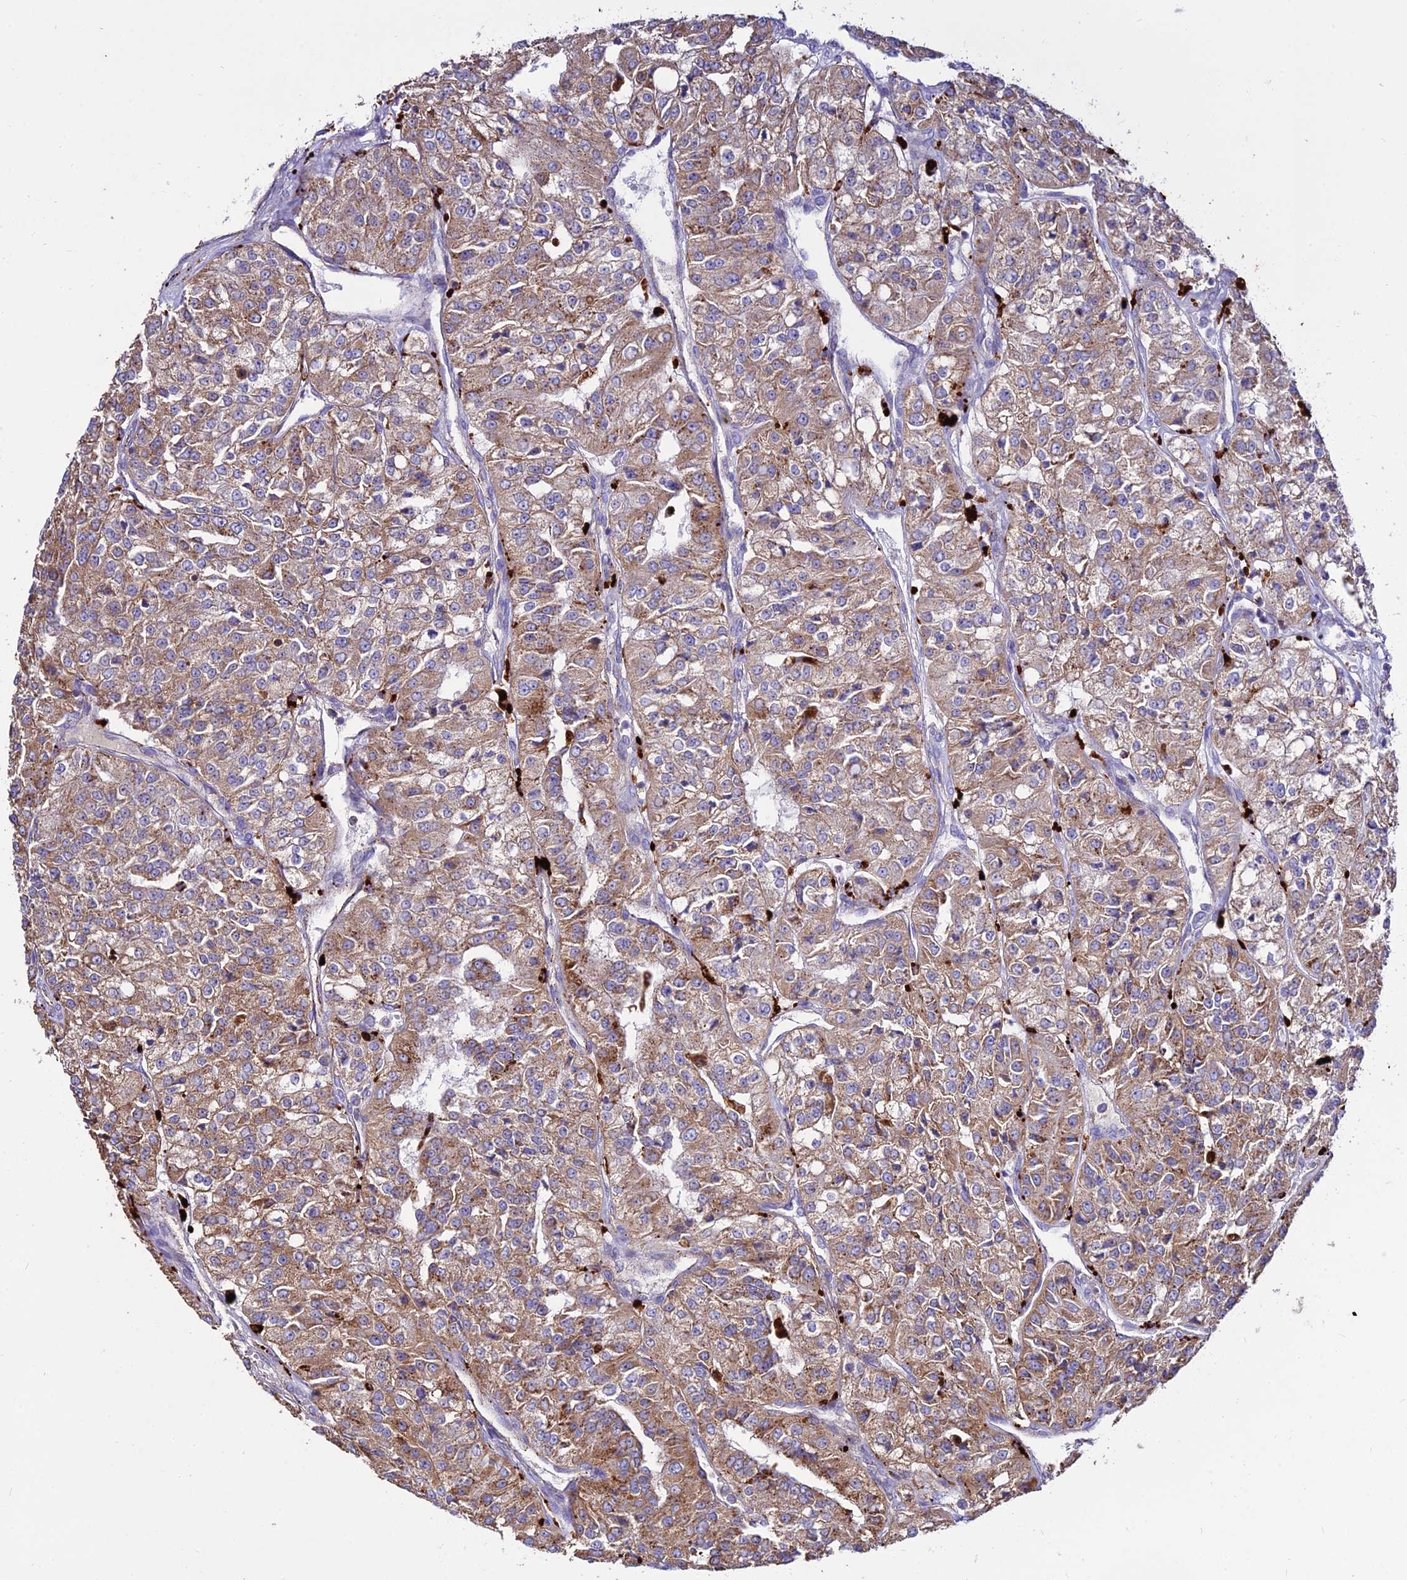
{"staining": {"intensity": "moderate", "quantity": ">75%", "location": "cytoplasmic/membranous"}, "tissue": "renal cancer", "cell_type": "Tumor cells", "image_type": "cancer", "snomed": [{"axis": "morphology", "description": "Adenocarcinoma, NOS"}, {"axis": "topography", "description": "Kidney"}], "caption": "About >75% of tumor cells in human adenocarcinoma (renal) reveal moderate cytoplasmic/membranous protein staining as visualized by brown immunohistochemical staining.", "gene": "PNLIPRP3", "patient": {"sex": "female", "age": 63}}